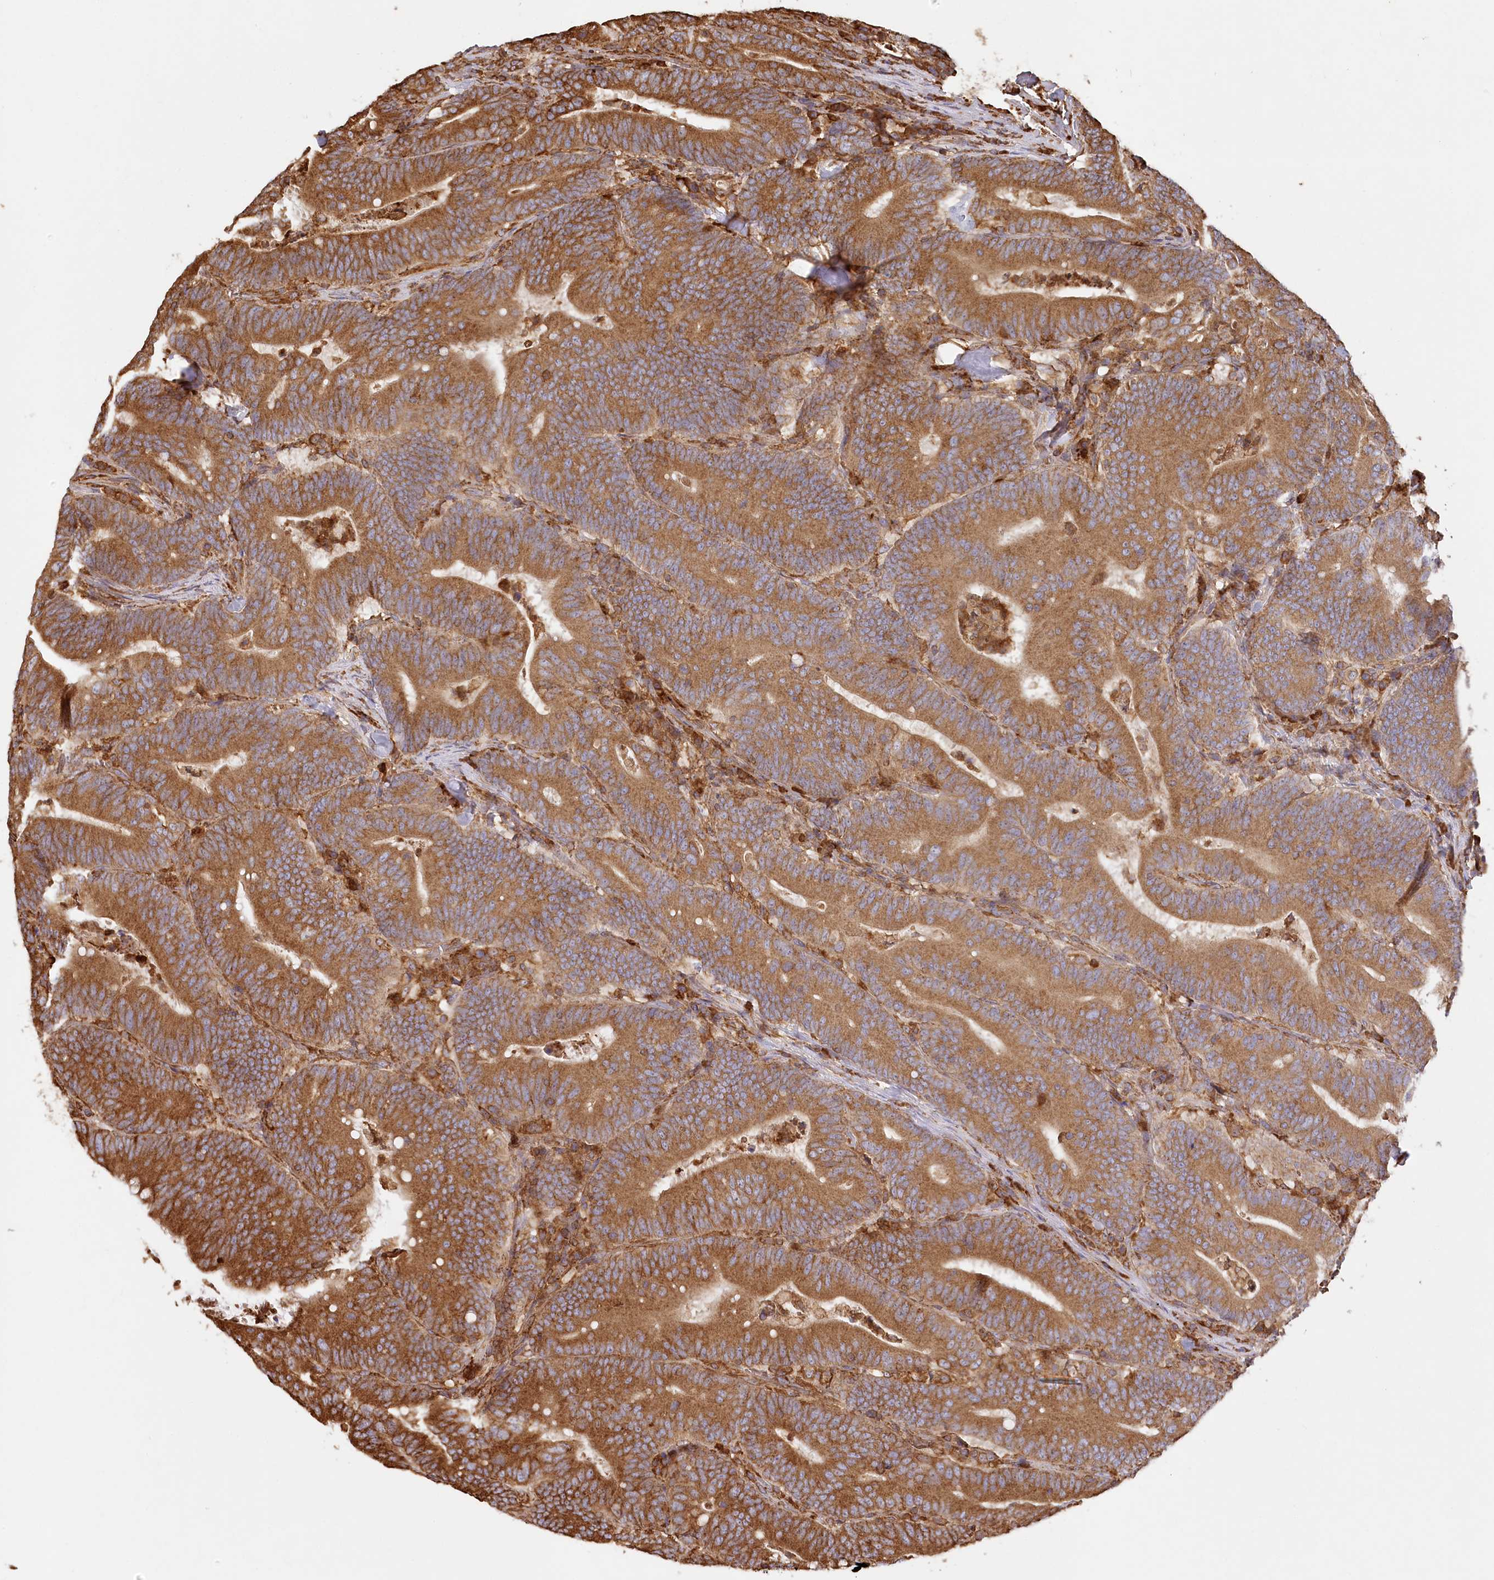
{"staining": {"intensity": "strong", "quantity": ">75%", "location": "cytoplasmic/membranous"}, "tissue": "colorectal cancer", "cell_type": "Tumor cells", "image_type": "cancer", "snomed": [{"axis": "morphology", "description": "Adenocarcinoma, NOS"}, {"axis": "topography", "description": "Colon"}], "caption": "Protein analysis of colorectal cancer (adenocarcinoma) tissue exhibits strong cytoplasmic/membranous expression in about >75% of tumor cells.", "gene": "ACAP2", "patient": {"sex": "female", "age": 66}}